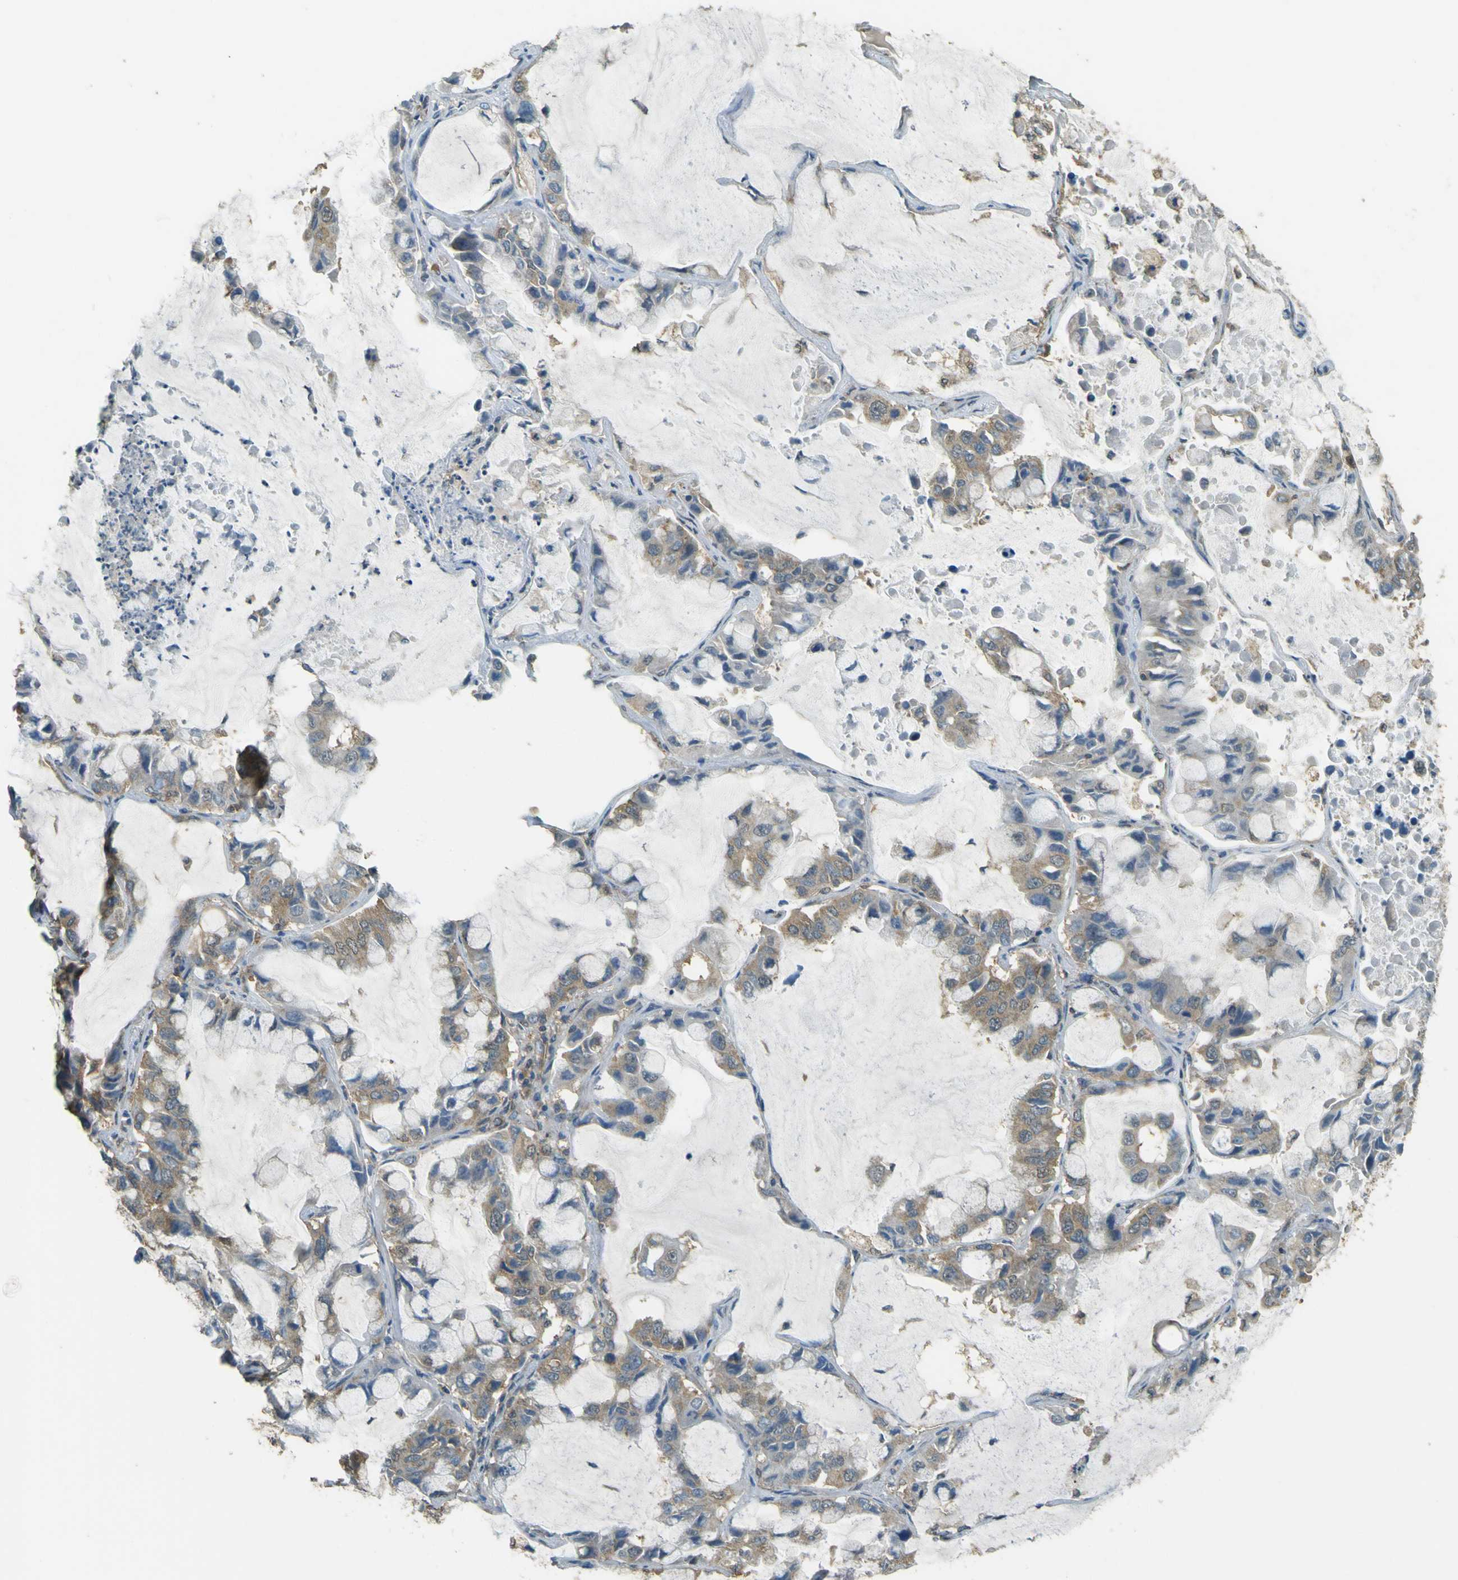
{"staining": {"intensity": "weak", "quantity": "25%-75%", "location": "cytoplasmic/membranous"}, "tissue": "lung cancer", "cell_type": "Tumor cells", "image_type": "cancer", "snomed": [{"axis": "morphology", "description": "Adenocarcinoma, NOS"}, {"axis": "topography", "description": "Lung"}], "caption": "This micrograph demonstrates IHC staining of lung cancer (adenocarcinoma), with low weak cytoplasmic/membranous staining in approximately 25%-75% of tumor cells.", "gene": "GOLGA1", "patient": {"sex": "male", "age": 64}}